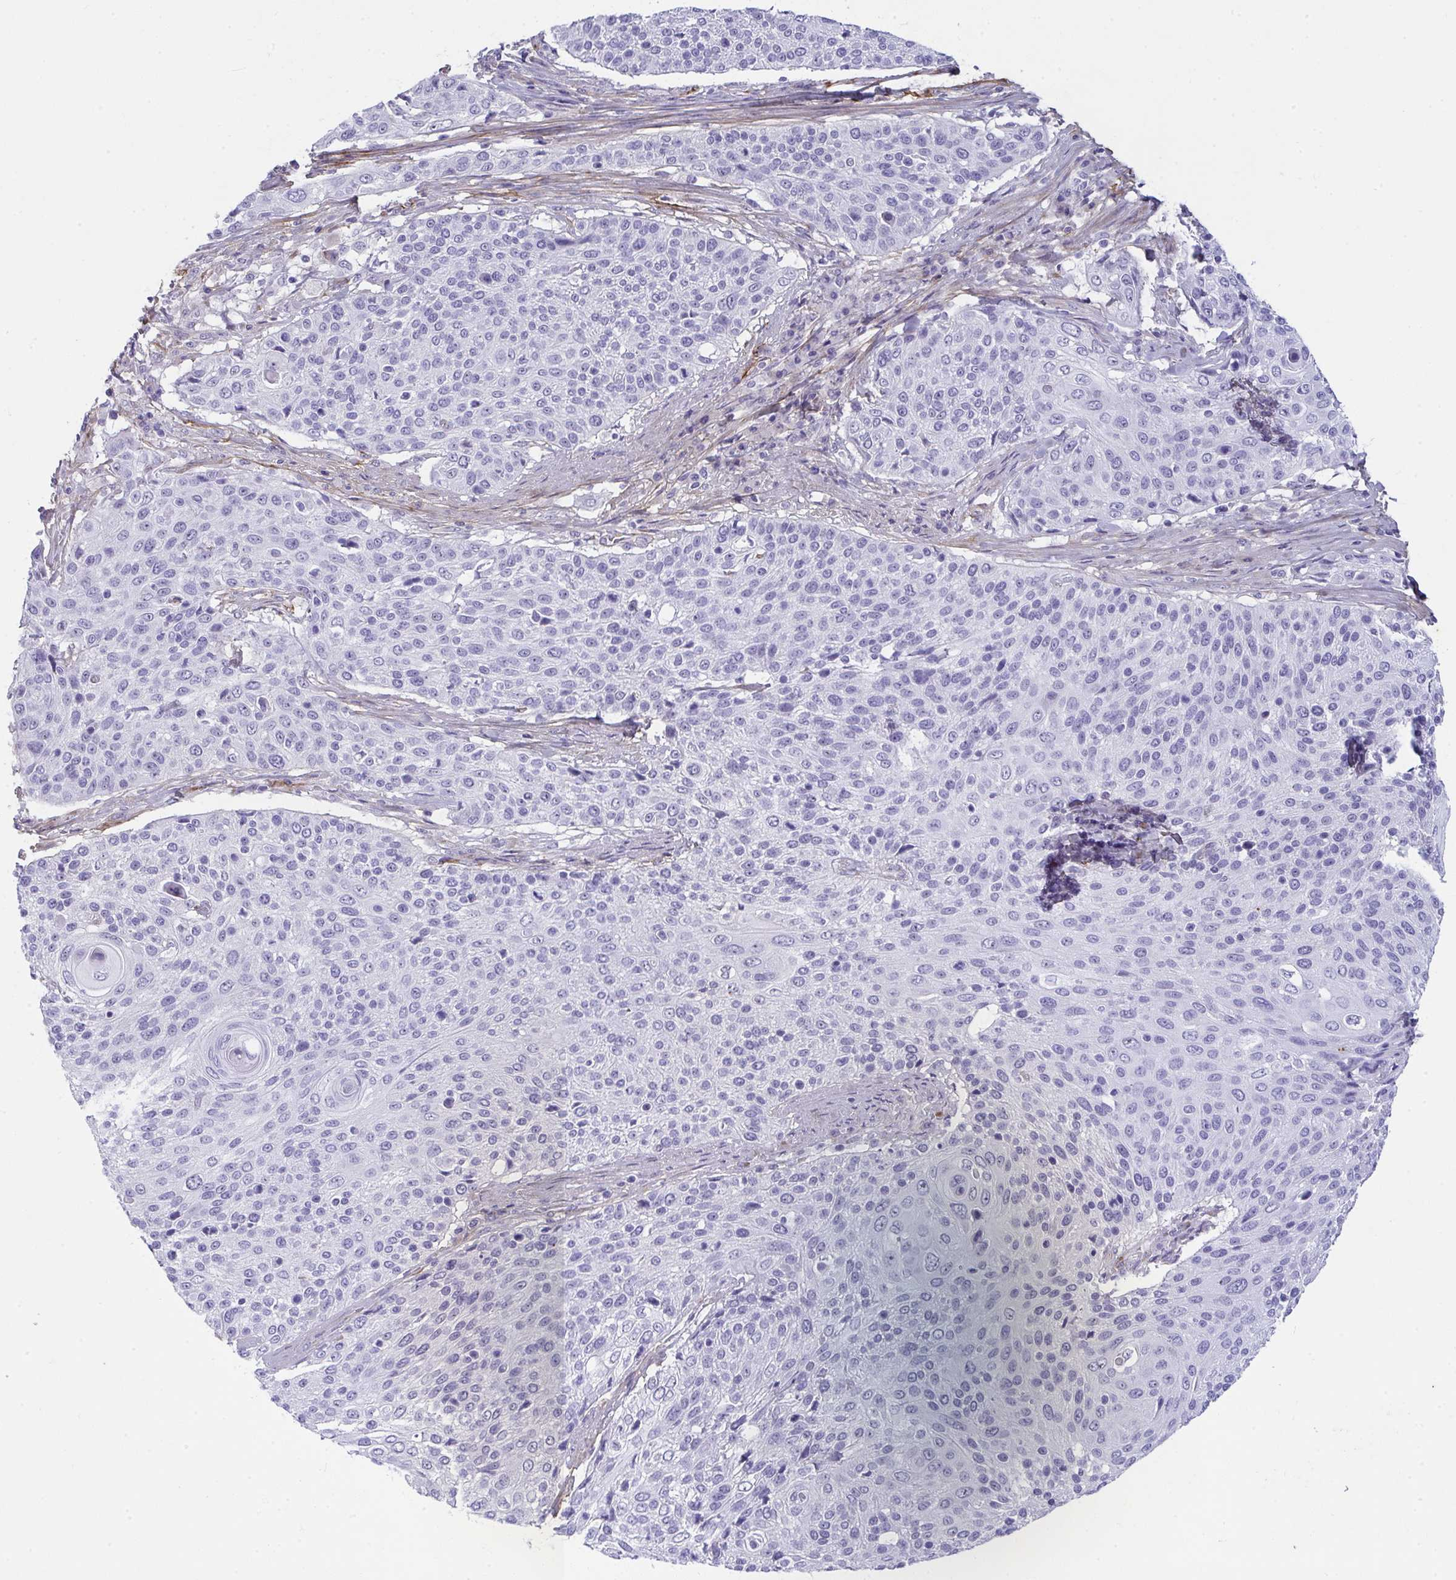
{"staining": {"intensity": "negative", "quantity": "none", "location": "none"}, "tissue": "cervical cancer", "cell_type": "Tumor cells", "image_type": "cancer", "snomed": [{"axis": "morphology", "description": "Squamous cell carcinoma, NOS"}, {"axis": "topography", "description": "Cervix"}], "caption": "A high-resolution micrograph shows IHC staining of cervical squamous cell carcinoma, which reveals no significant positivity in tumor cells. (IHC, brightfield microscopy, high magnification).", "gene": "LHFPL6", "patient": {"sex": "female", "age": 31}}